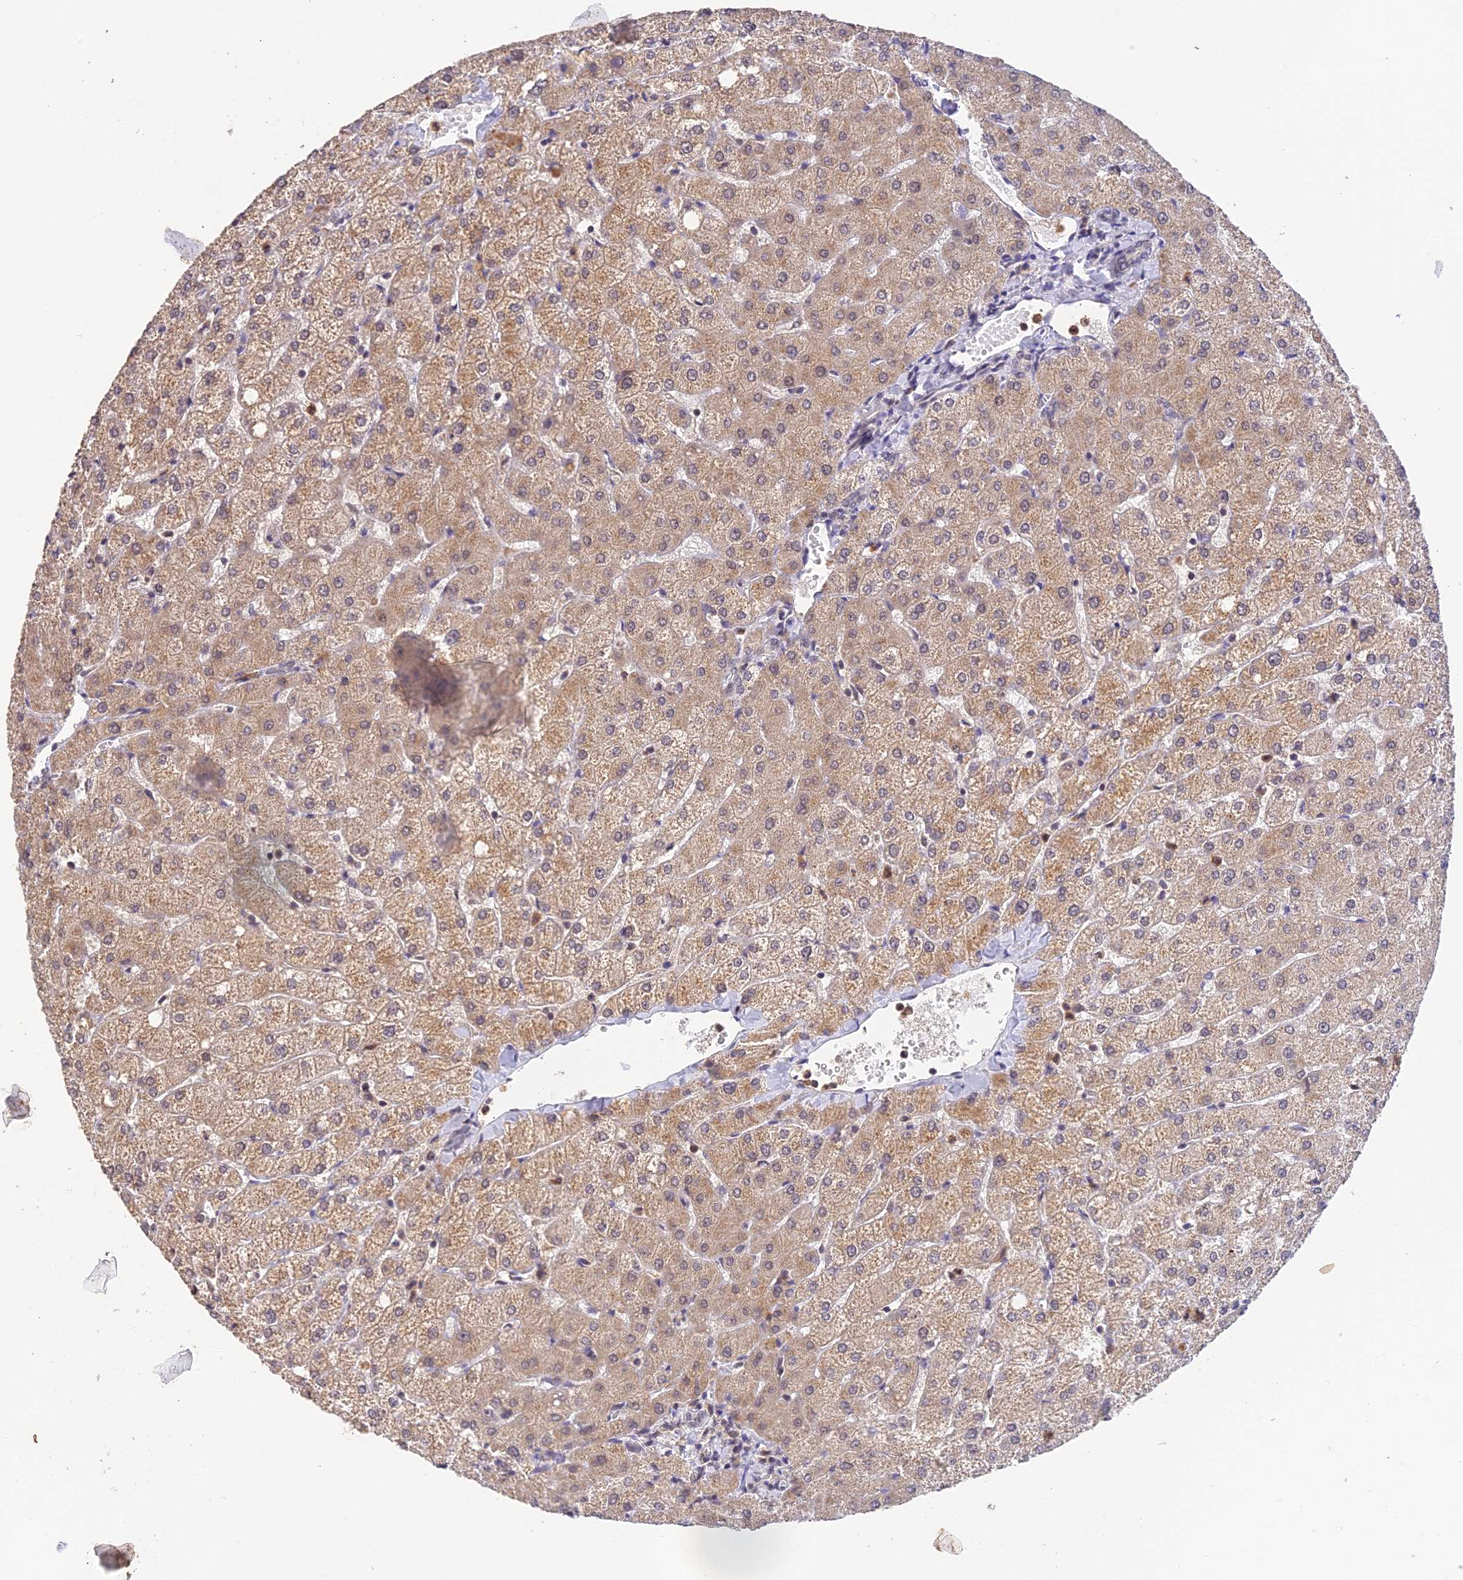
{"staining": {"intensity": "negative", "quantity": "none", "location": "none"}, "tissue": "liver", "cell_type": "Cholangiocytes", "image_type": "normal", "snomed": [{"axis": "morphology", "description": "Normal tissue, NOS"}, {"axis": "topography", "description": "Liver"}], "caption": "An immunohistochemistry histopathology image of normal liver is shown. There is no staining in cholangiocytes of liver. (DAB immunohistochemistry visualized using brightfield microscopy, high magnification).", "gene": "PEX16", "patient": {"sex": "female", "age": 54}}